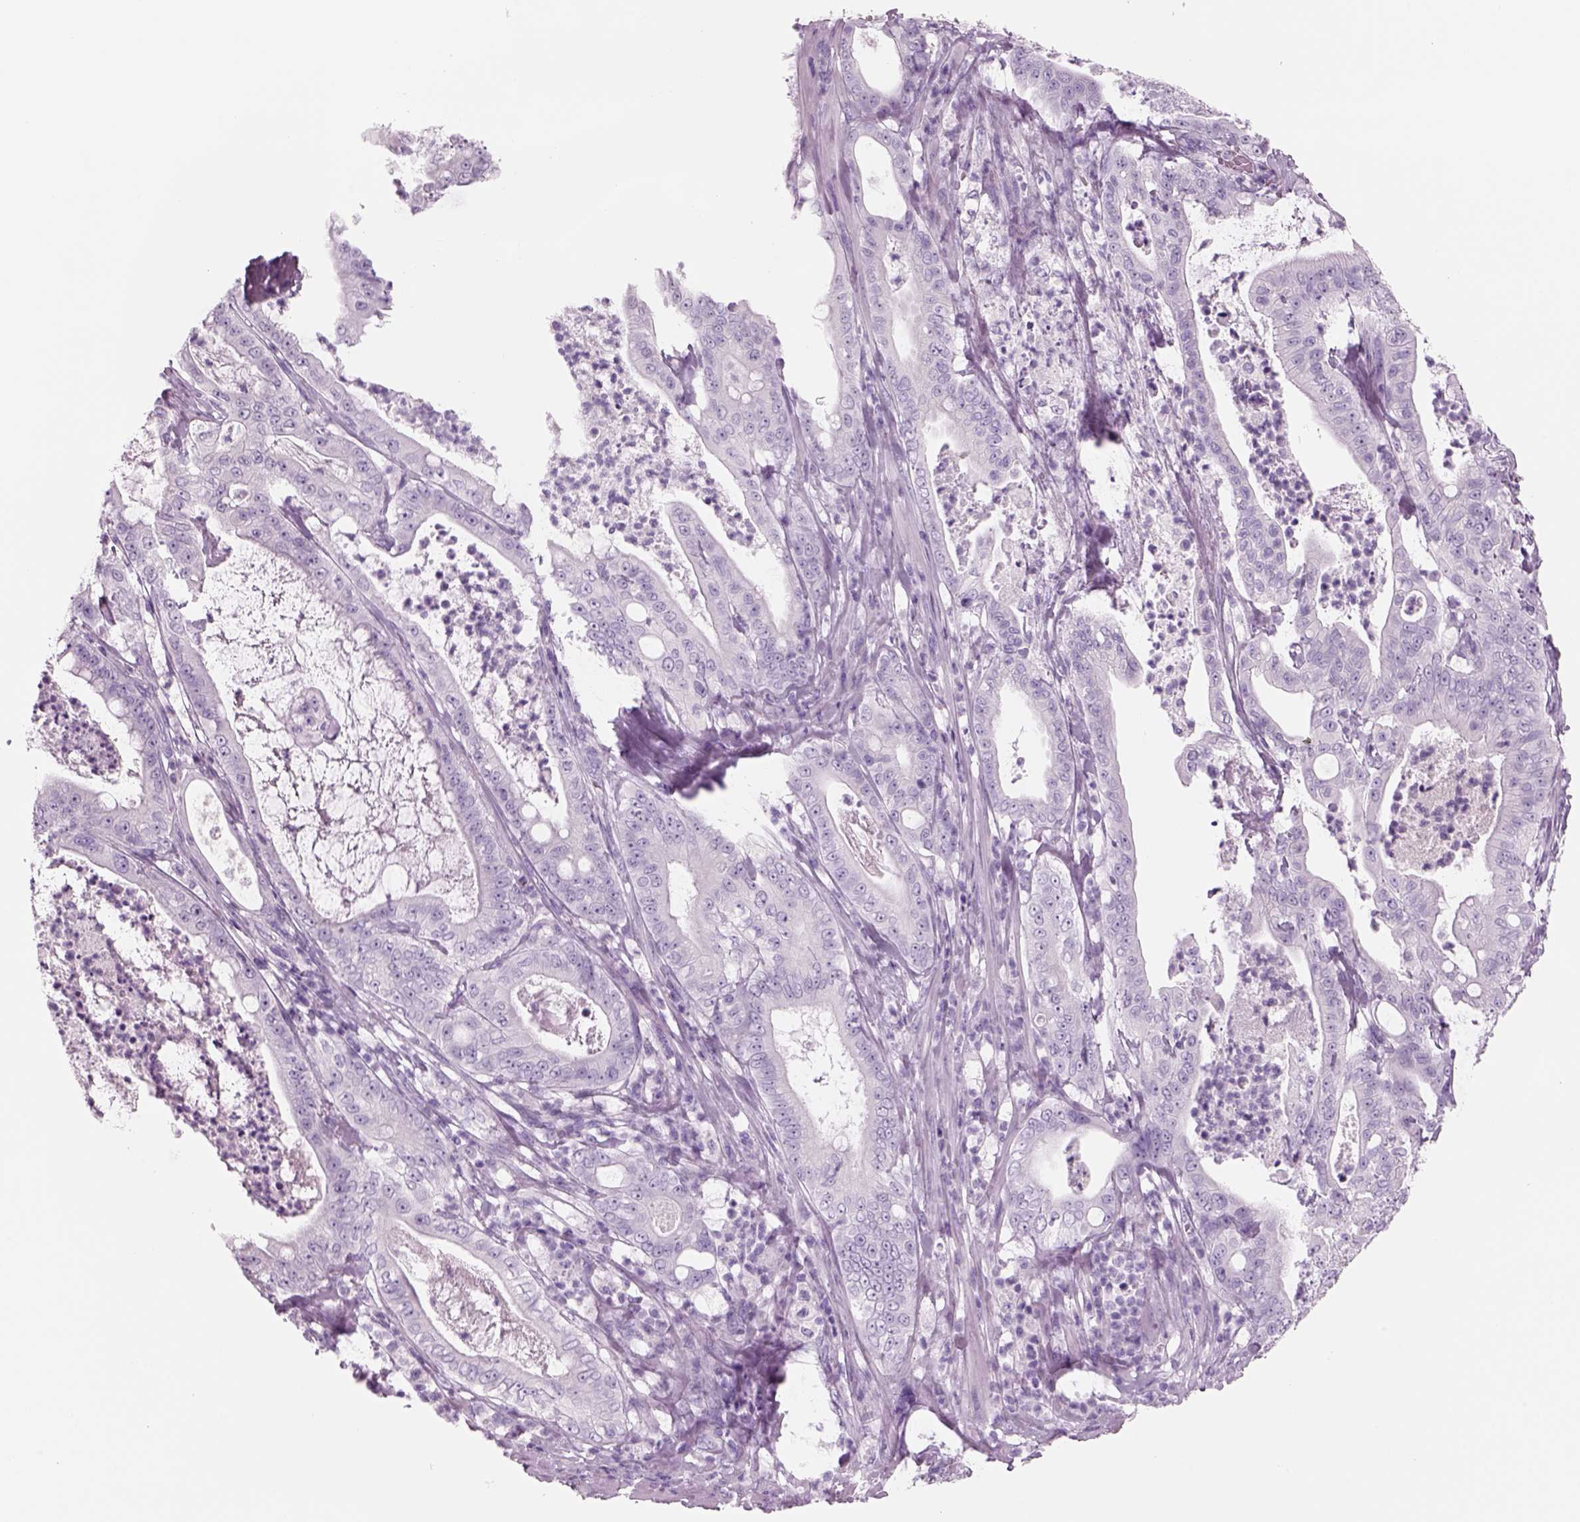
{"staining": {"intensity": "negative", "quantity": "none", "location": "none"}, "tissue": "pancreatic cancer", "cell_type": "Tumor cells", "image_type": "cancer", "snomed": [{"axis": "morphology", "description": "Adenocarcinoma, NOS"}, {"axis": "topography", "description": "Pancreas"}], "caption": "DAB (3,3'-diaminobenzidine) immunohistochemical staining of human pancreatic cancer (adenocarcinoma) shows no significant staining in tumor cells. (Stains: DAB (3,3'-diaminobenzidine) IHC with hematoxylin counter stain, Microscopy: brightfield microscopy at high magnification).", "gene": "RHO", "patient": {"sex": "male", "age": 71}}